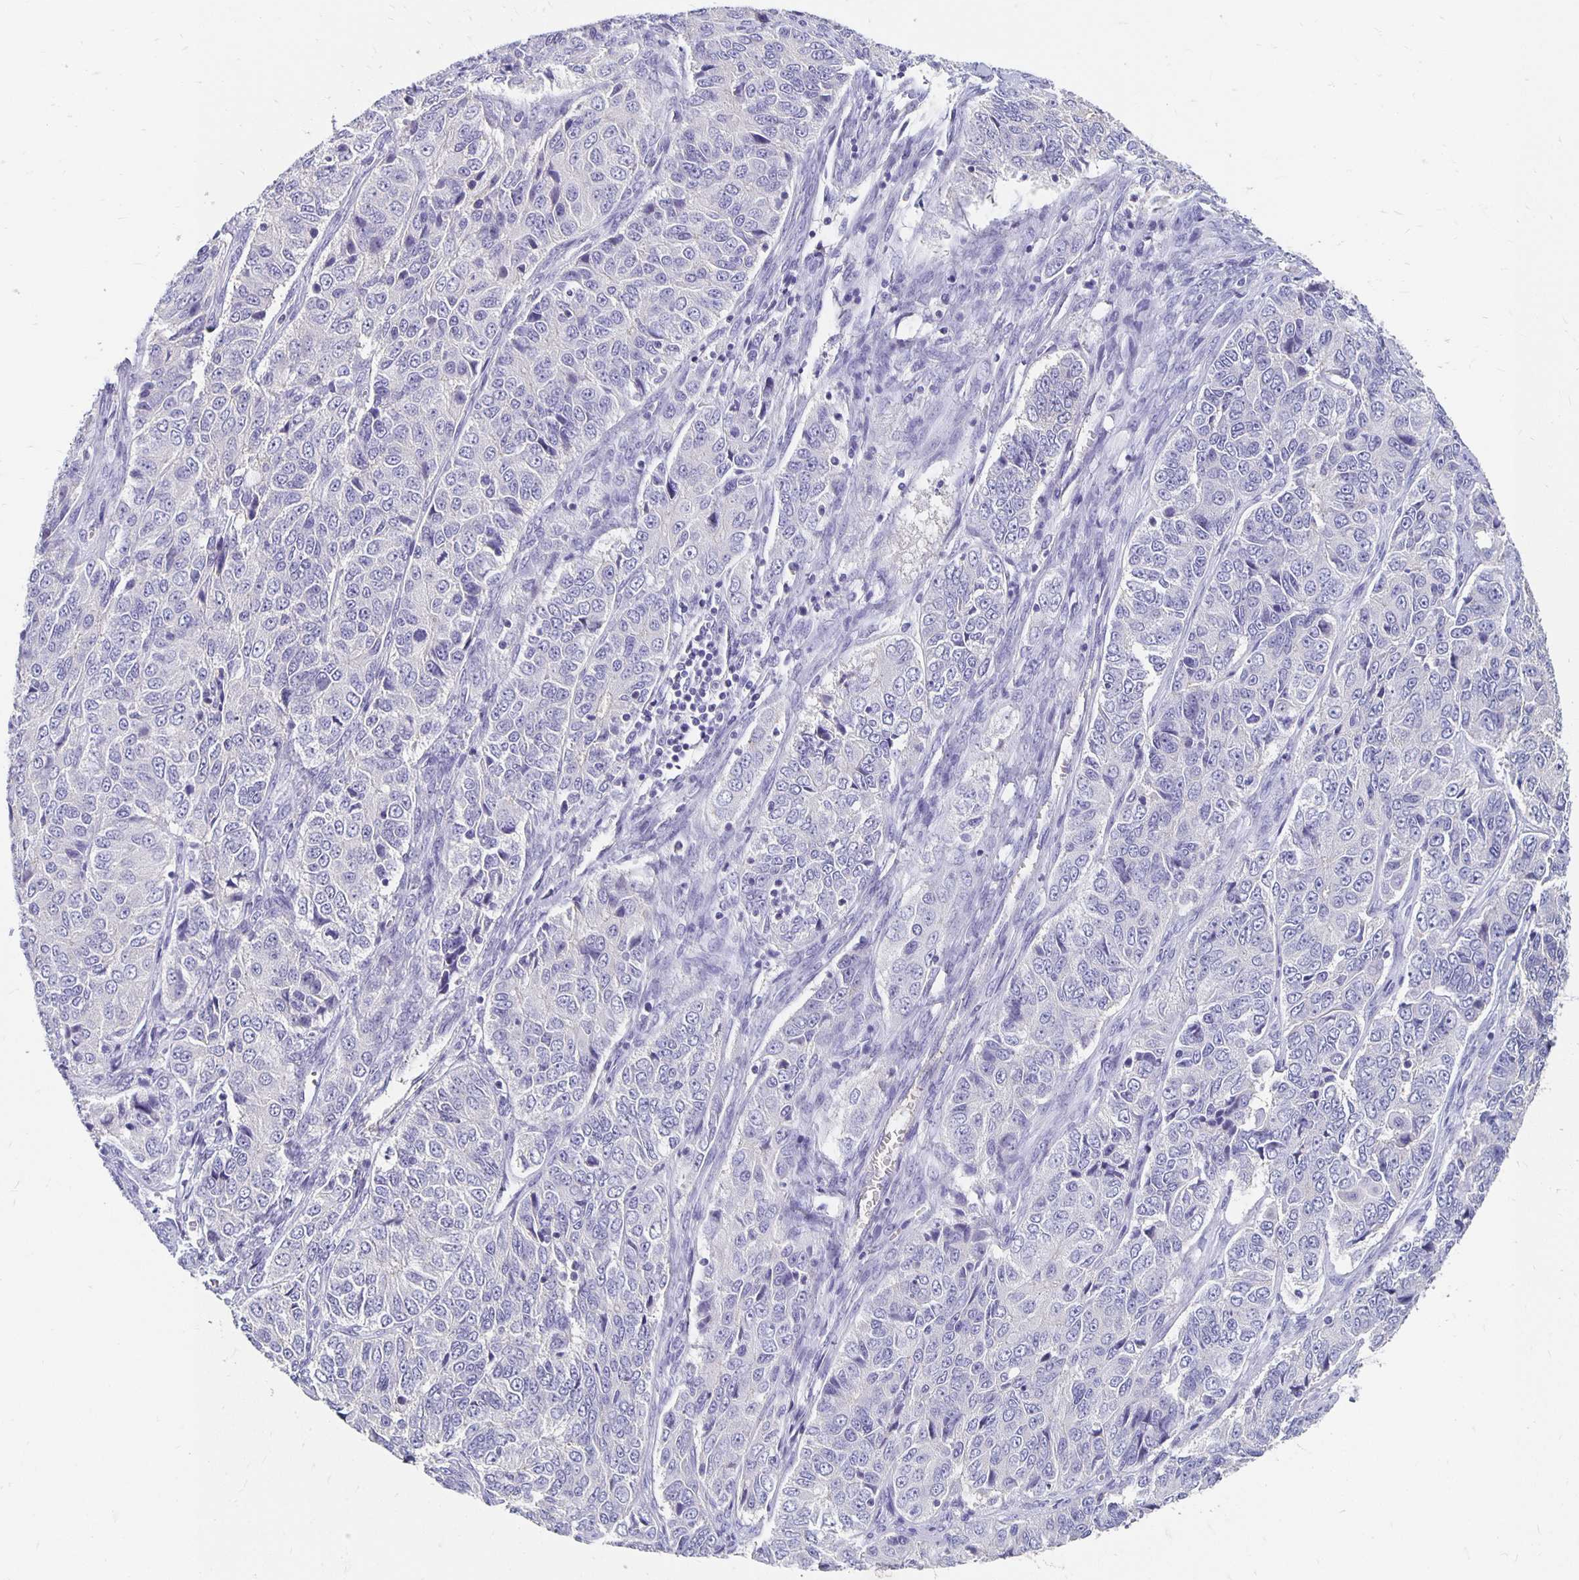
{"staining": {"intensity": "negative", "quantity": "none", "location": "none"}, "tissue": "ovarian cancer", "cell_type": "Tumor cells", "image_type": "cancer", "snomed": [{"axis": "morphology", "description": "Carcinoma, endometroid"}, {"axis": "topography", "description": "Ovary"}], "caption": "A micrograph of human ovarian endometroid carcinoma is negative for staining in tumor cells.", "gene": "APOB", "patient": {"sex": "female", "age": 51}}